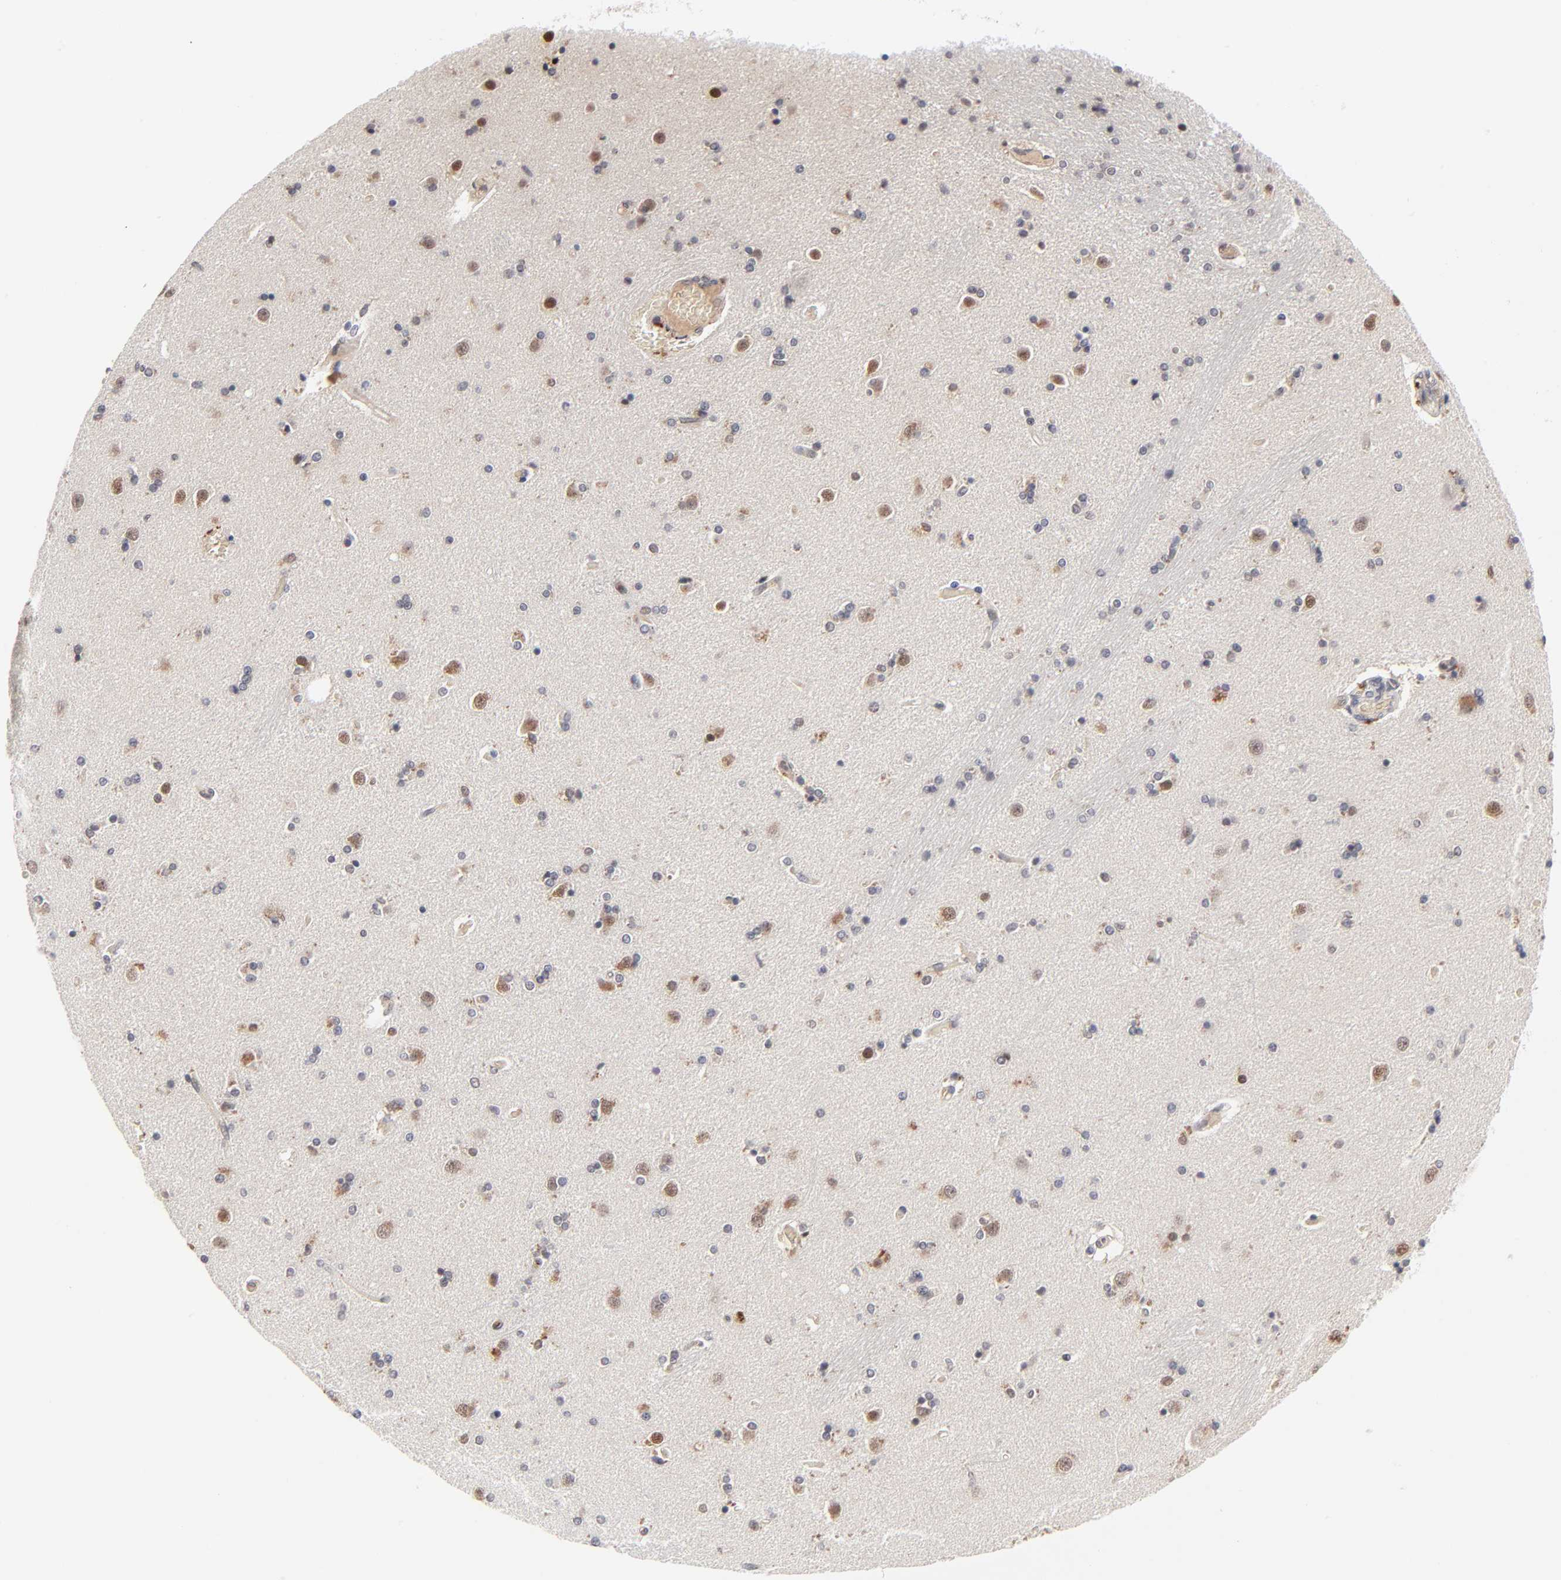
{"staining": {"intensity": "weak", "quantity": "<25%", "location": "cytoplasmic/membranous,nuclear"}, "tissue": "caudate", "cell_type": "Glial cells", "image_type": "normal", "snomed": [{"axis": "morphology", "description": "Normal tissue, NOS"}, {"axis": "topography", "description": "Lateral ventricle wall"}], "caption": "There is no significant positivity in glial cells of caudate. (Stains: DAB (3,3'-diaminobenzidine) IHC with hematoxylin counter stain, Microscopy: brightfield microscopy at high magnification).", "gene": "CASP10", "patient": {"sex": "female", "age": 54}}